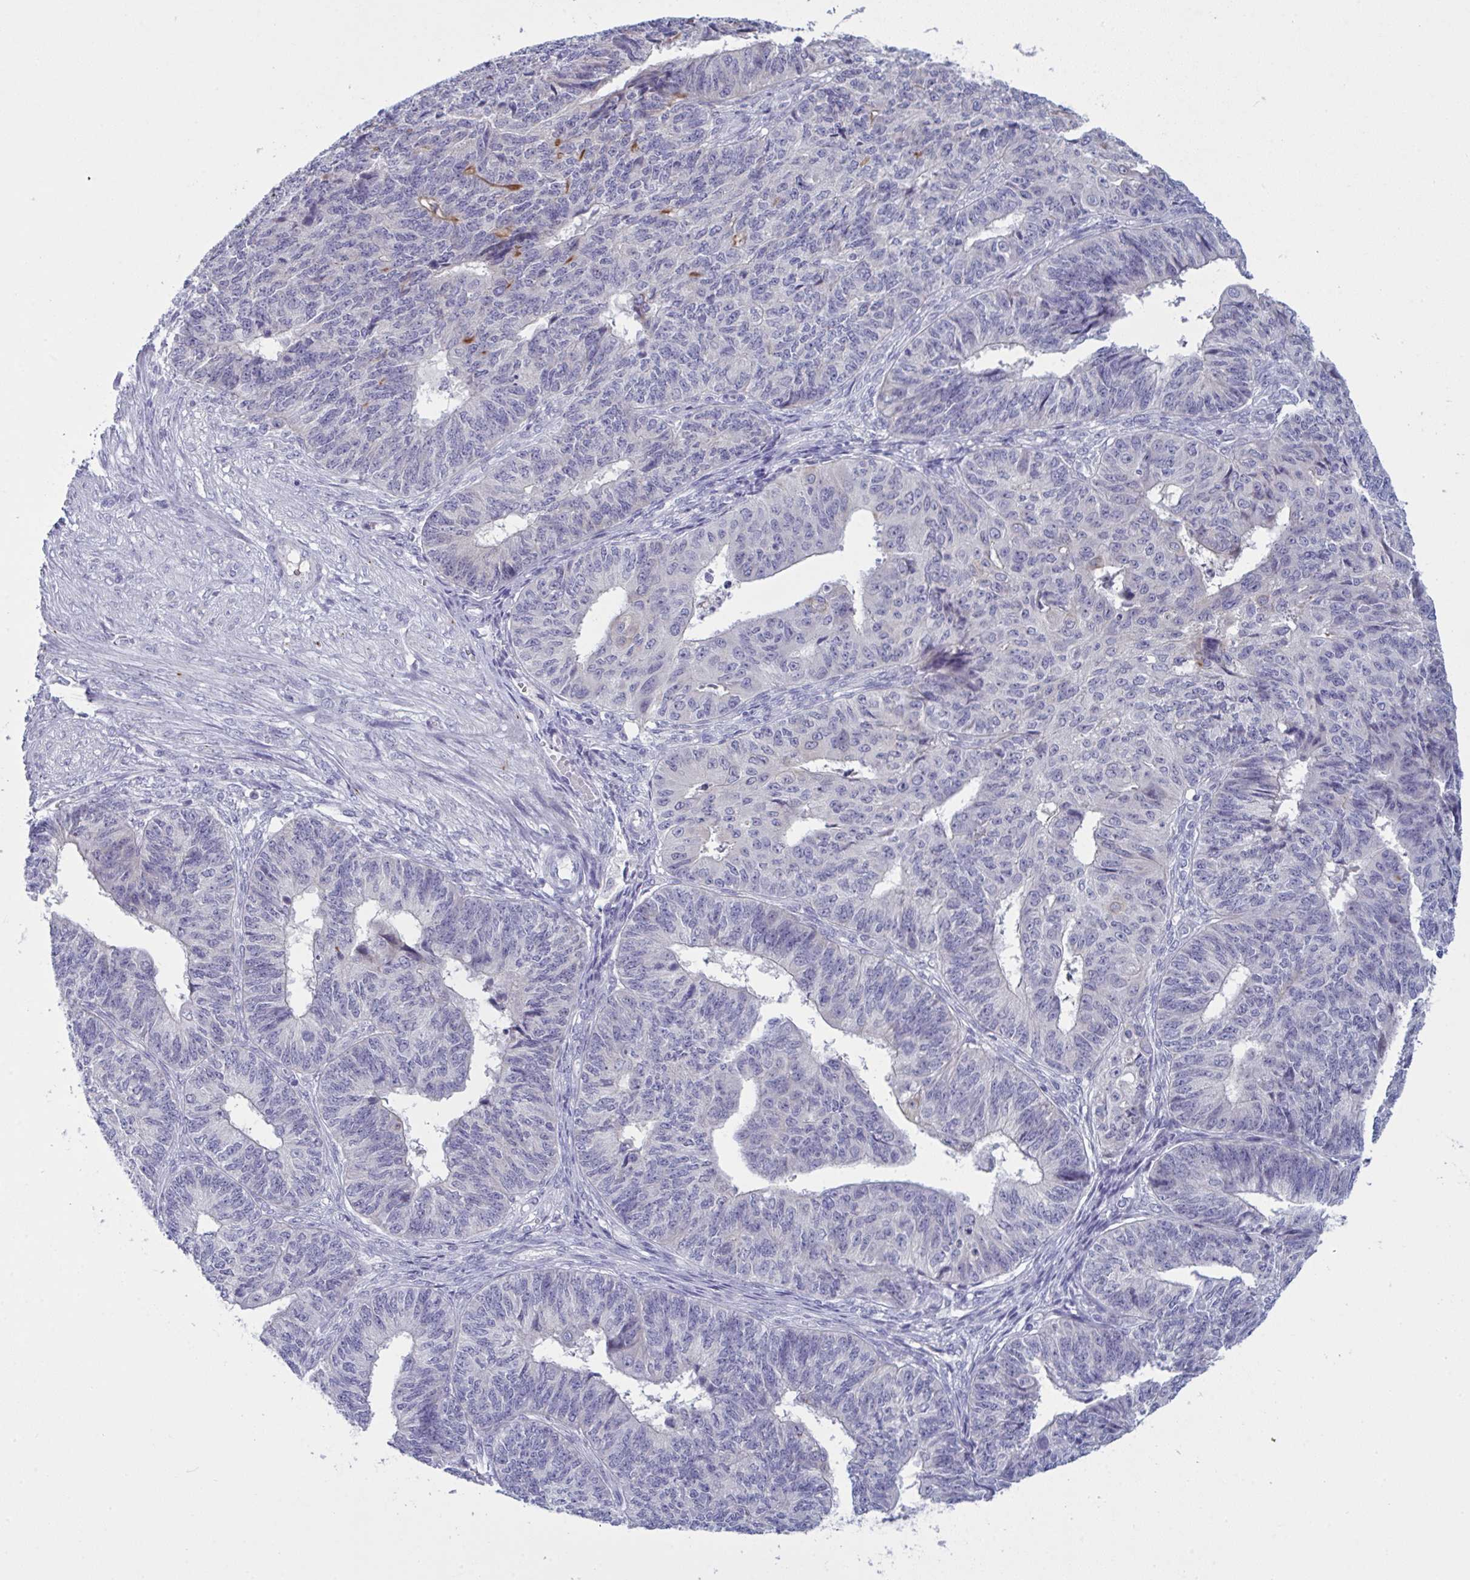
{"staining": {"intensity": "negative", "quantity": "none", "location": "none"}, "tissue": "endometrial cancer", "cell_type": "Tumor cells", "image_type": "cancer", "snomed": [{"axis": "morphology", "description": "Adenocarcinoma, NOS"}, {"axis": "topography", "description": "Endometrium"}], "caption": "The micrograph shows no staining of tumor cells in adenocarcinoma (endometrial).", "gene": "TENT5D", "patient": {"sex": "female", "age": 32}}